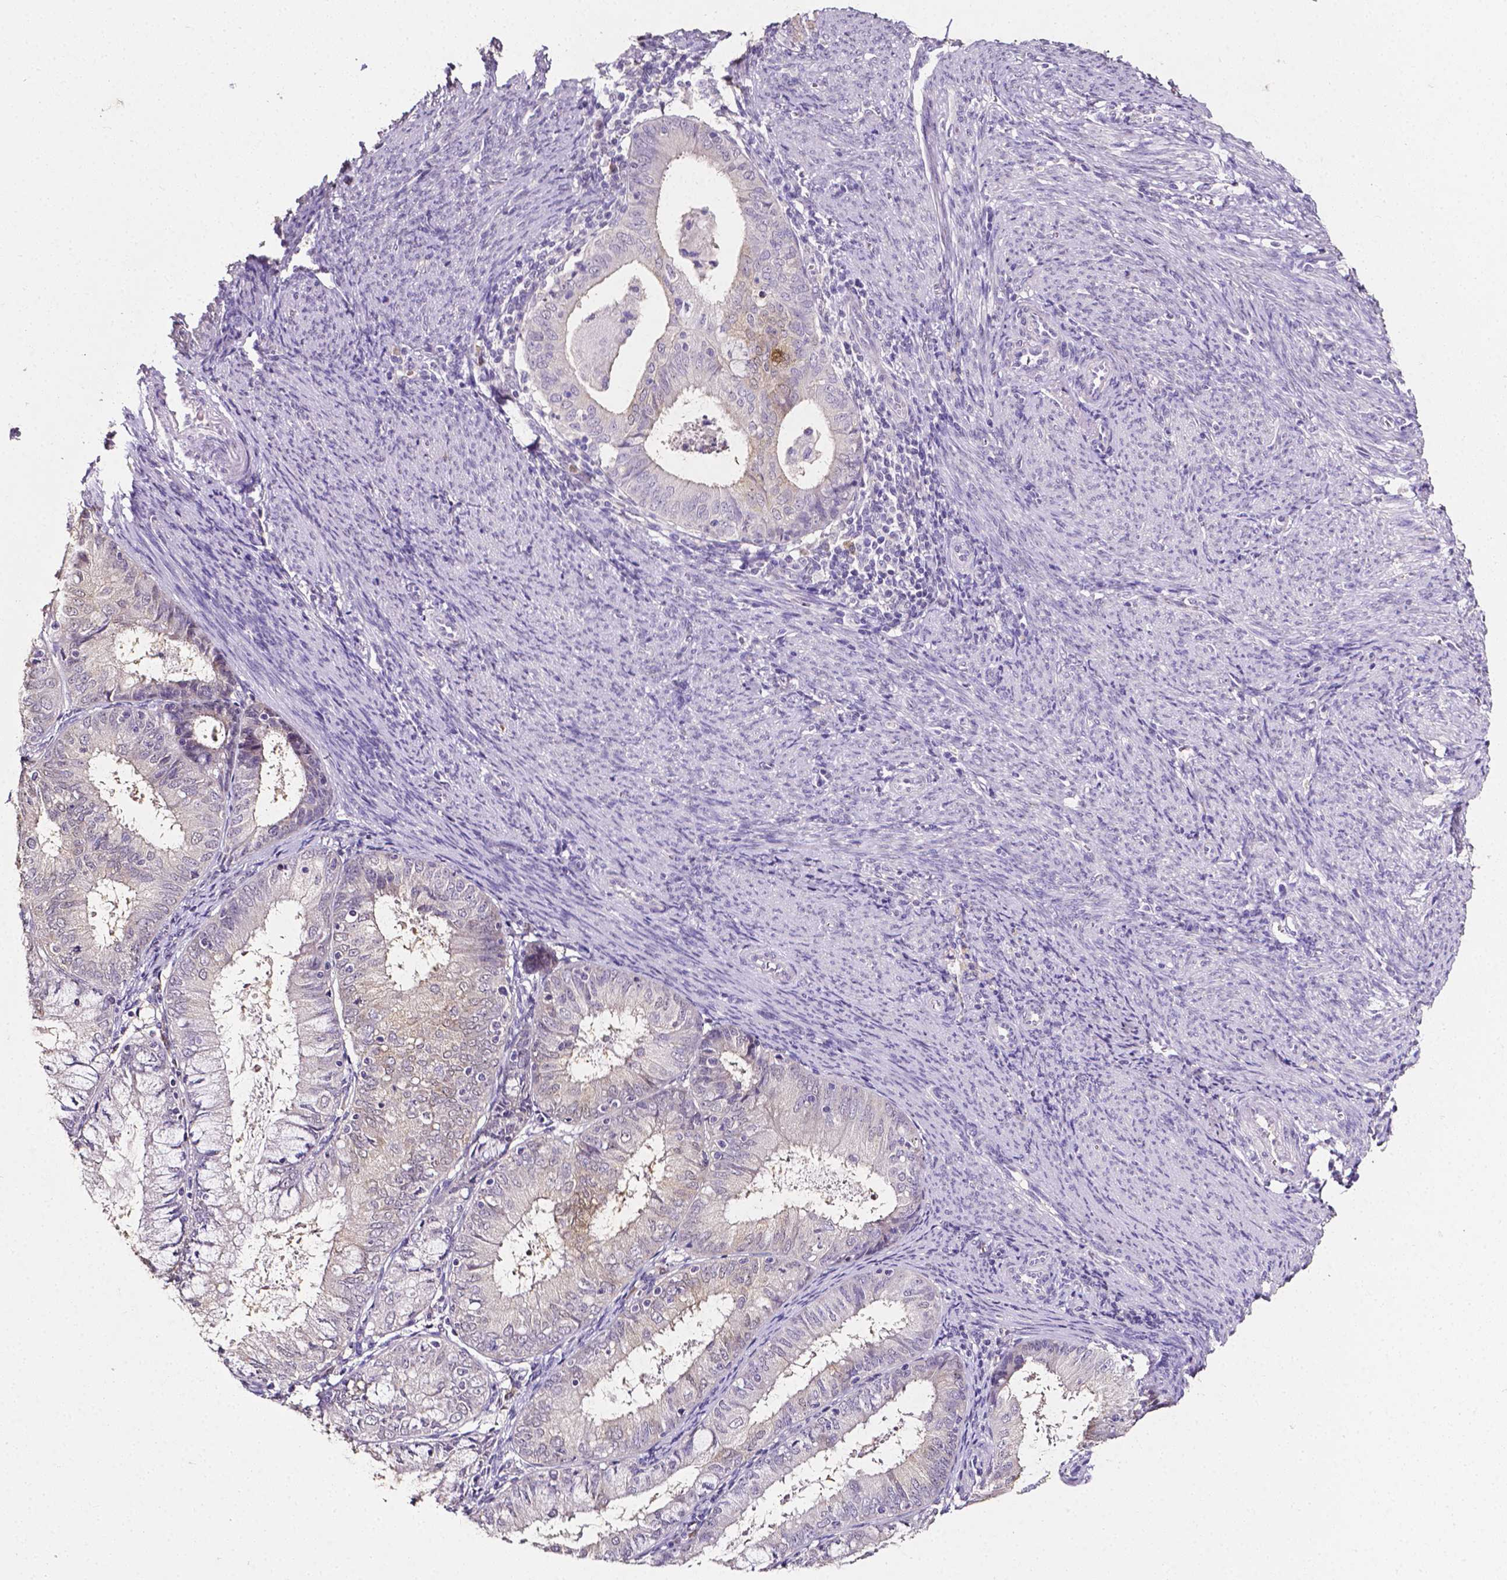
{"staining": {"intensity": "negative", "quantity": "none", "location": "none"}, "tissue": "endometrial cancer", "cell_type": "Tumor cells", "image_type": "cancer", "snomed": [{"axis": "morphology", "description": "Adenocarcinoma, NOS"}, {"axis": "topography", "description": "Endometrium"}], "caption": "Immunohistochemistry of human endometrial cancer reveals no staining in tumor cells.", "gene": "PSAT1", "patient": {"sex": "female", "age": 57}}